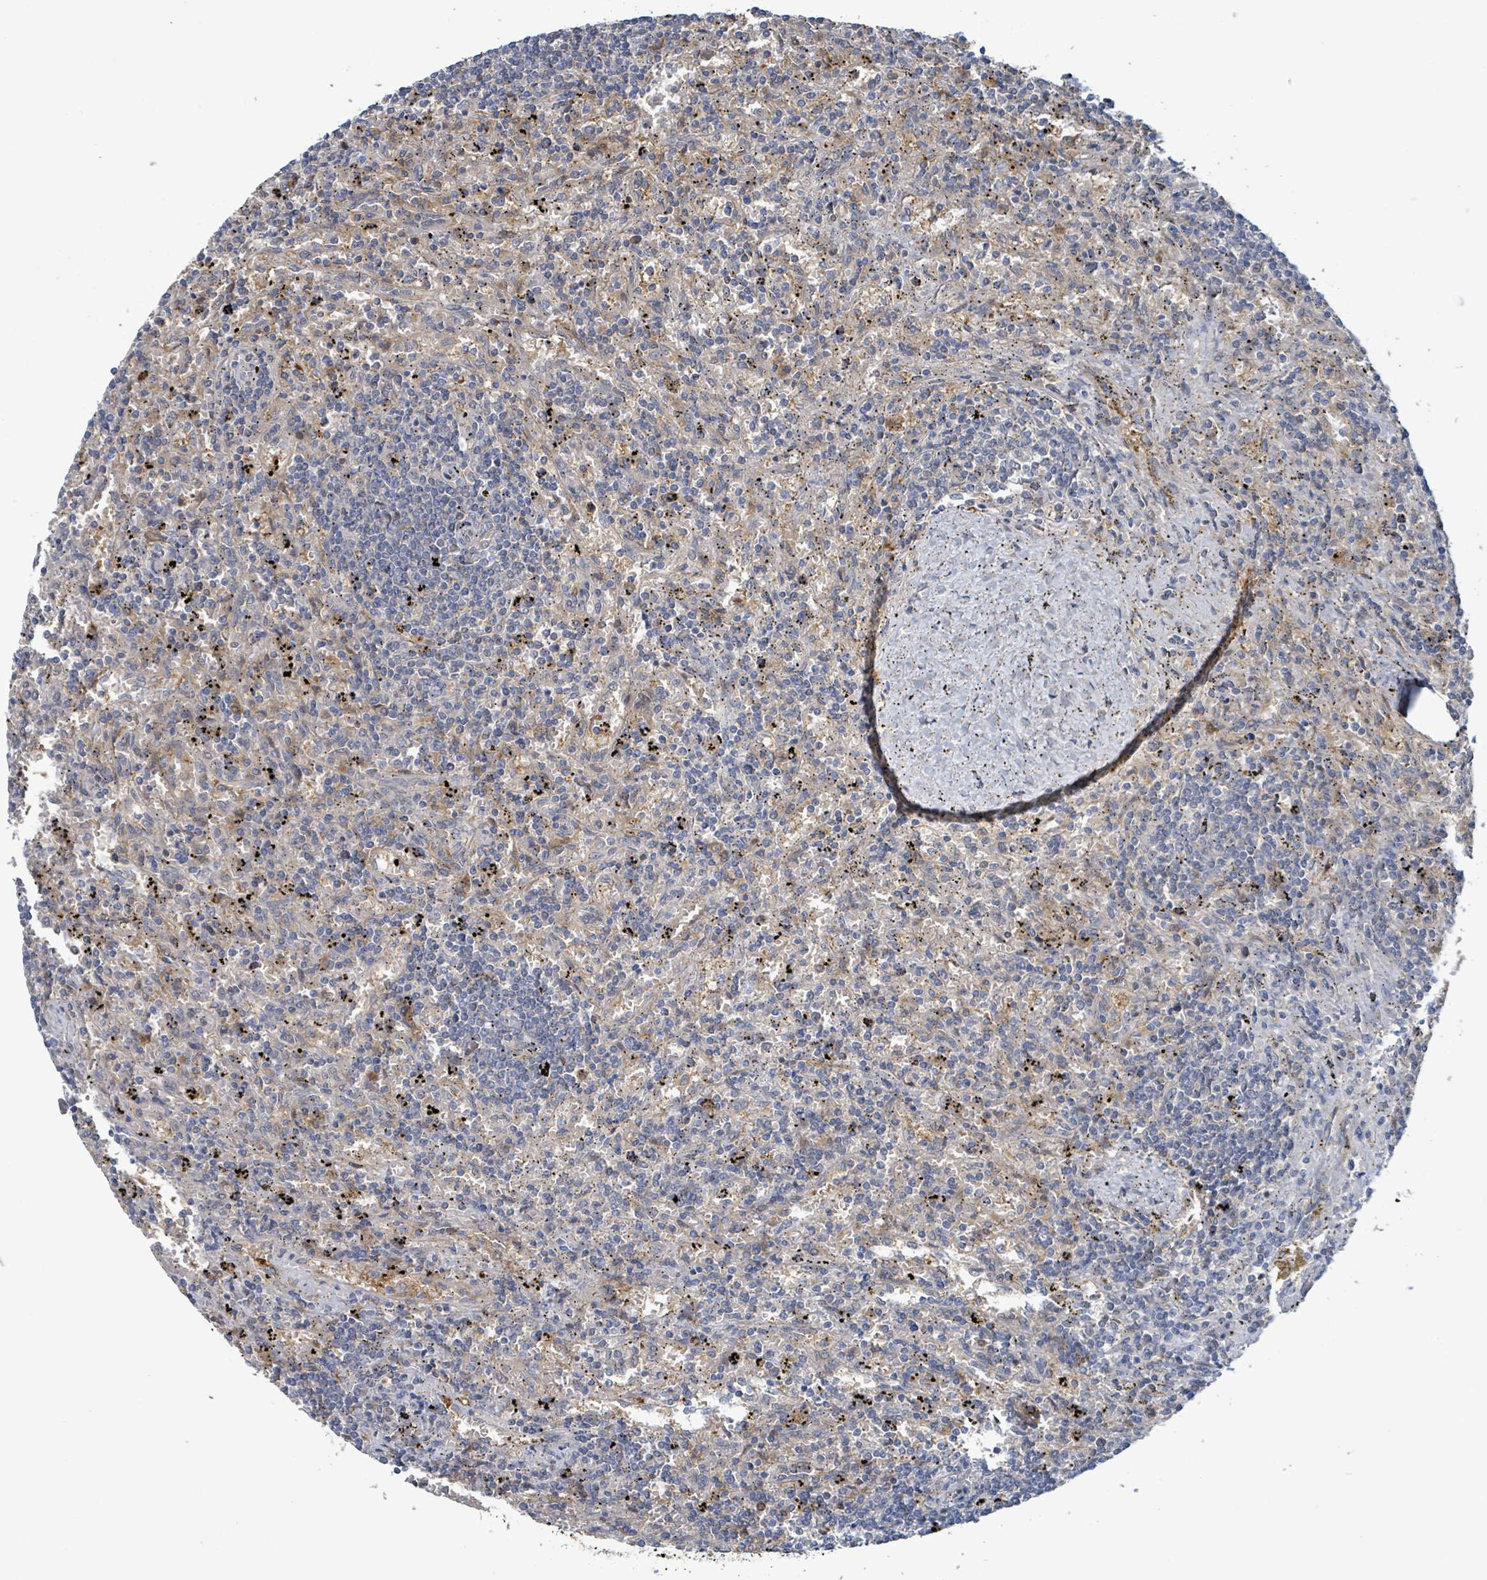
{"staining": {"intensity": "negative", "quantity": "none", "location": "none"}, "tissue": "lymphoma", "cell_type": "Tumor cells", "image_type": "cancer", "snomed": [{"axis": "morphology", "description": "Malignant lymphoma, non-Hodgkin's type, Low grade"}, {"axis": "topography", "description": "Spleen"}], "caption": "Immunohistochemistry (IHC) of malignant lymphoma, non-Hodgkin's type (low-grade) reveals no positivity in tumor cells.", "gene": "PGAM1", "patient": {"sex": "male", "age": 76}}